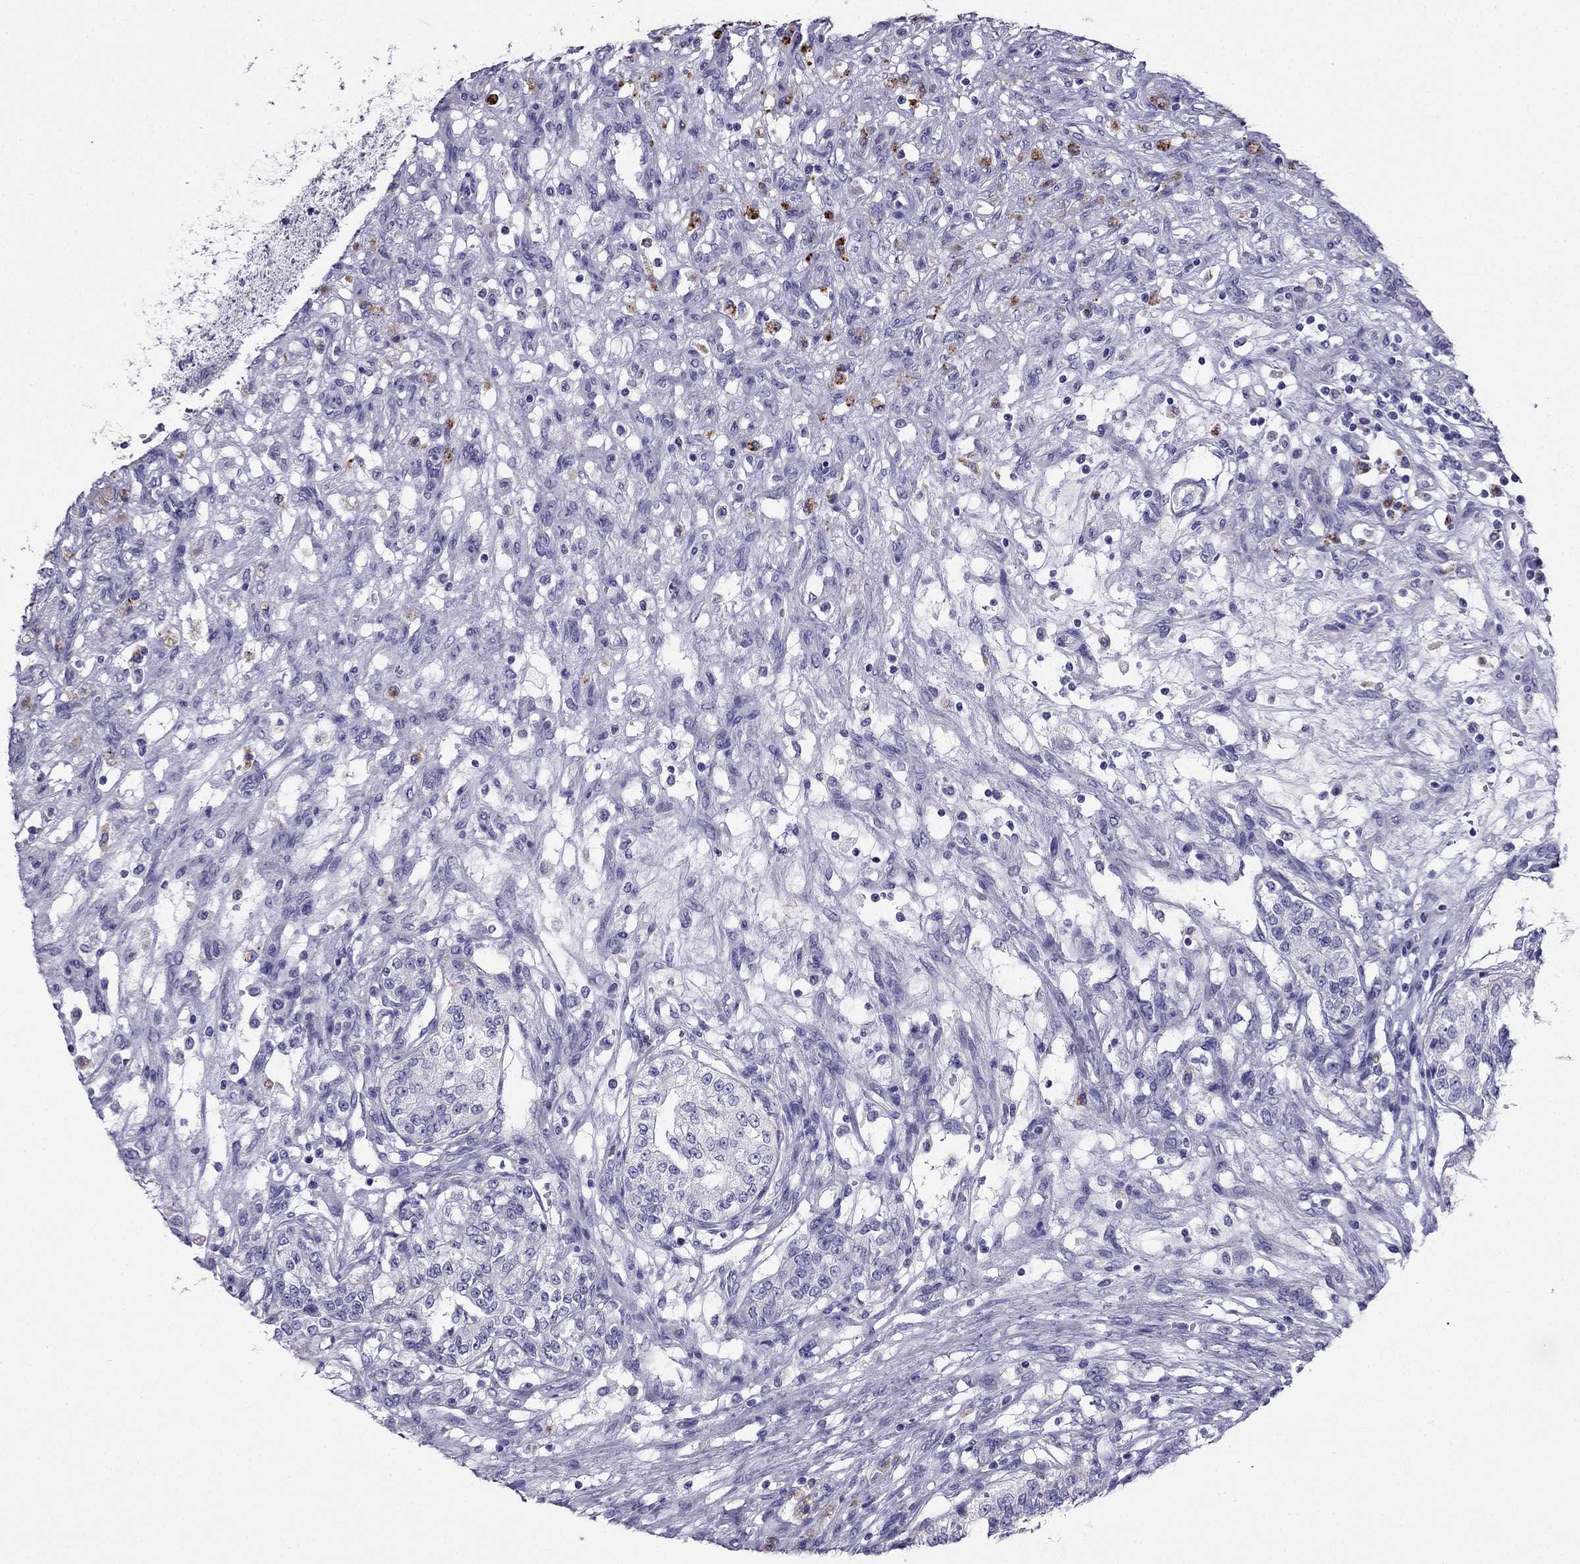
{"staining": {"intensity": "negative", "quantity": "none", "location": "none"}, "tissue": "renal cancer", "cell_type": "Tumor cells", "image_type": "cancer", "snomed": [{"axis": "morphology", "description": "Adenocarcinoma, NOS"}, {"axis": "topography", "description": "Kidney"}], "caption": "Renal adenocarcinoma stained for a protein using immunohistochemistry (IHC) displays no positivity tumor cells.", "gene": "PTH", "patient": {"sex": "female", "age": 63}}